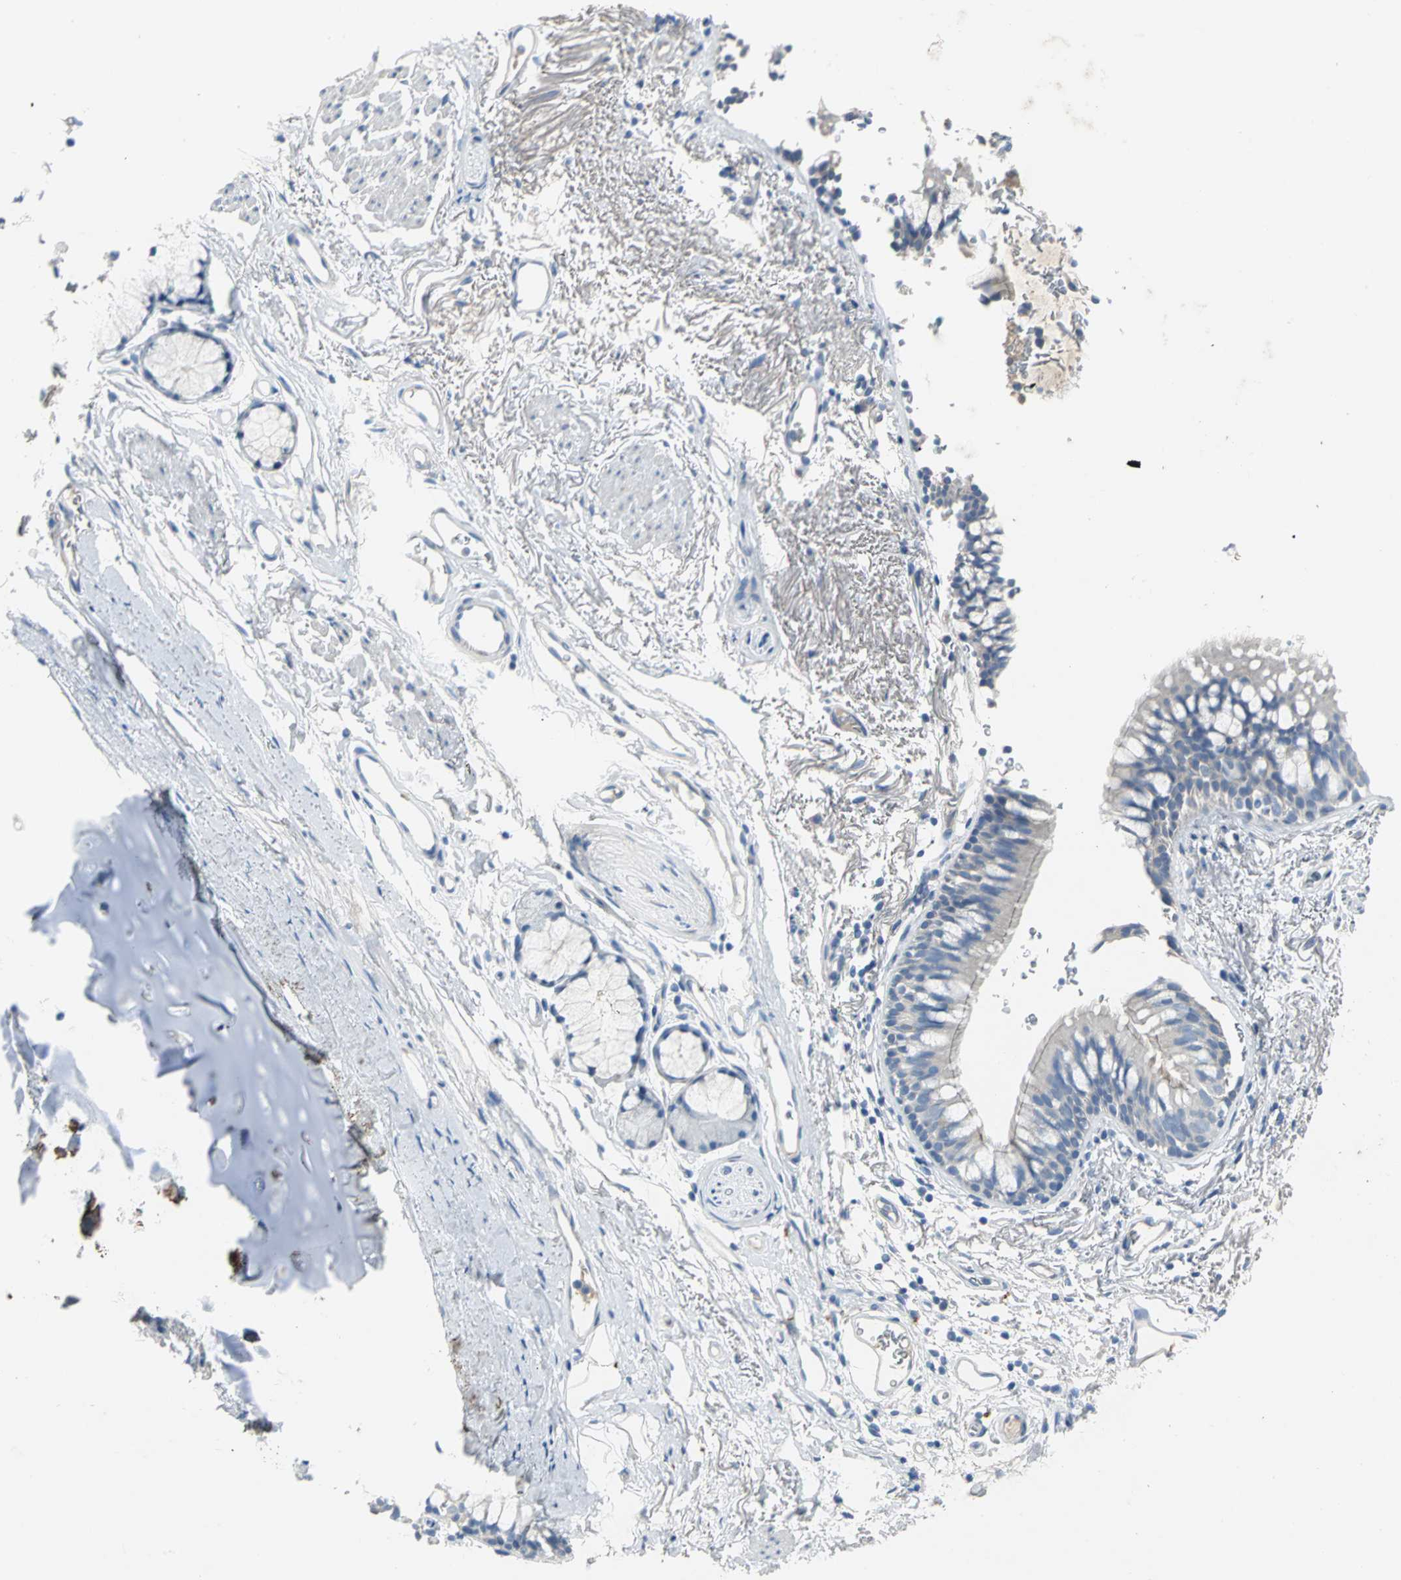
{"staining": {"intensity": "negative", "quantity": "none", "location": "none"}, "tissue": "bronchus", "cell_type": "Respiratory epithelial cells", "image_type": "normal", "snomed": [{"axis": "morphology", "description": "Normal tissue, NOS"}, {"axis": "topography", "description": "Bronchus"}], "caption": "Photomicrograph shows no protein positivity in respiratory epithelial cells of normal bronchus. The staining is performed using DAB brown chromogen with nuclei counter-stained in using hematoxylin.", "gene": "PTGDS", "patient": {"sex": "female", "age": 73}}